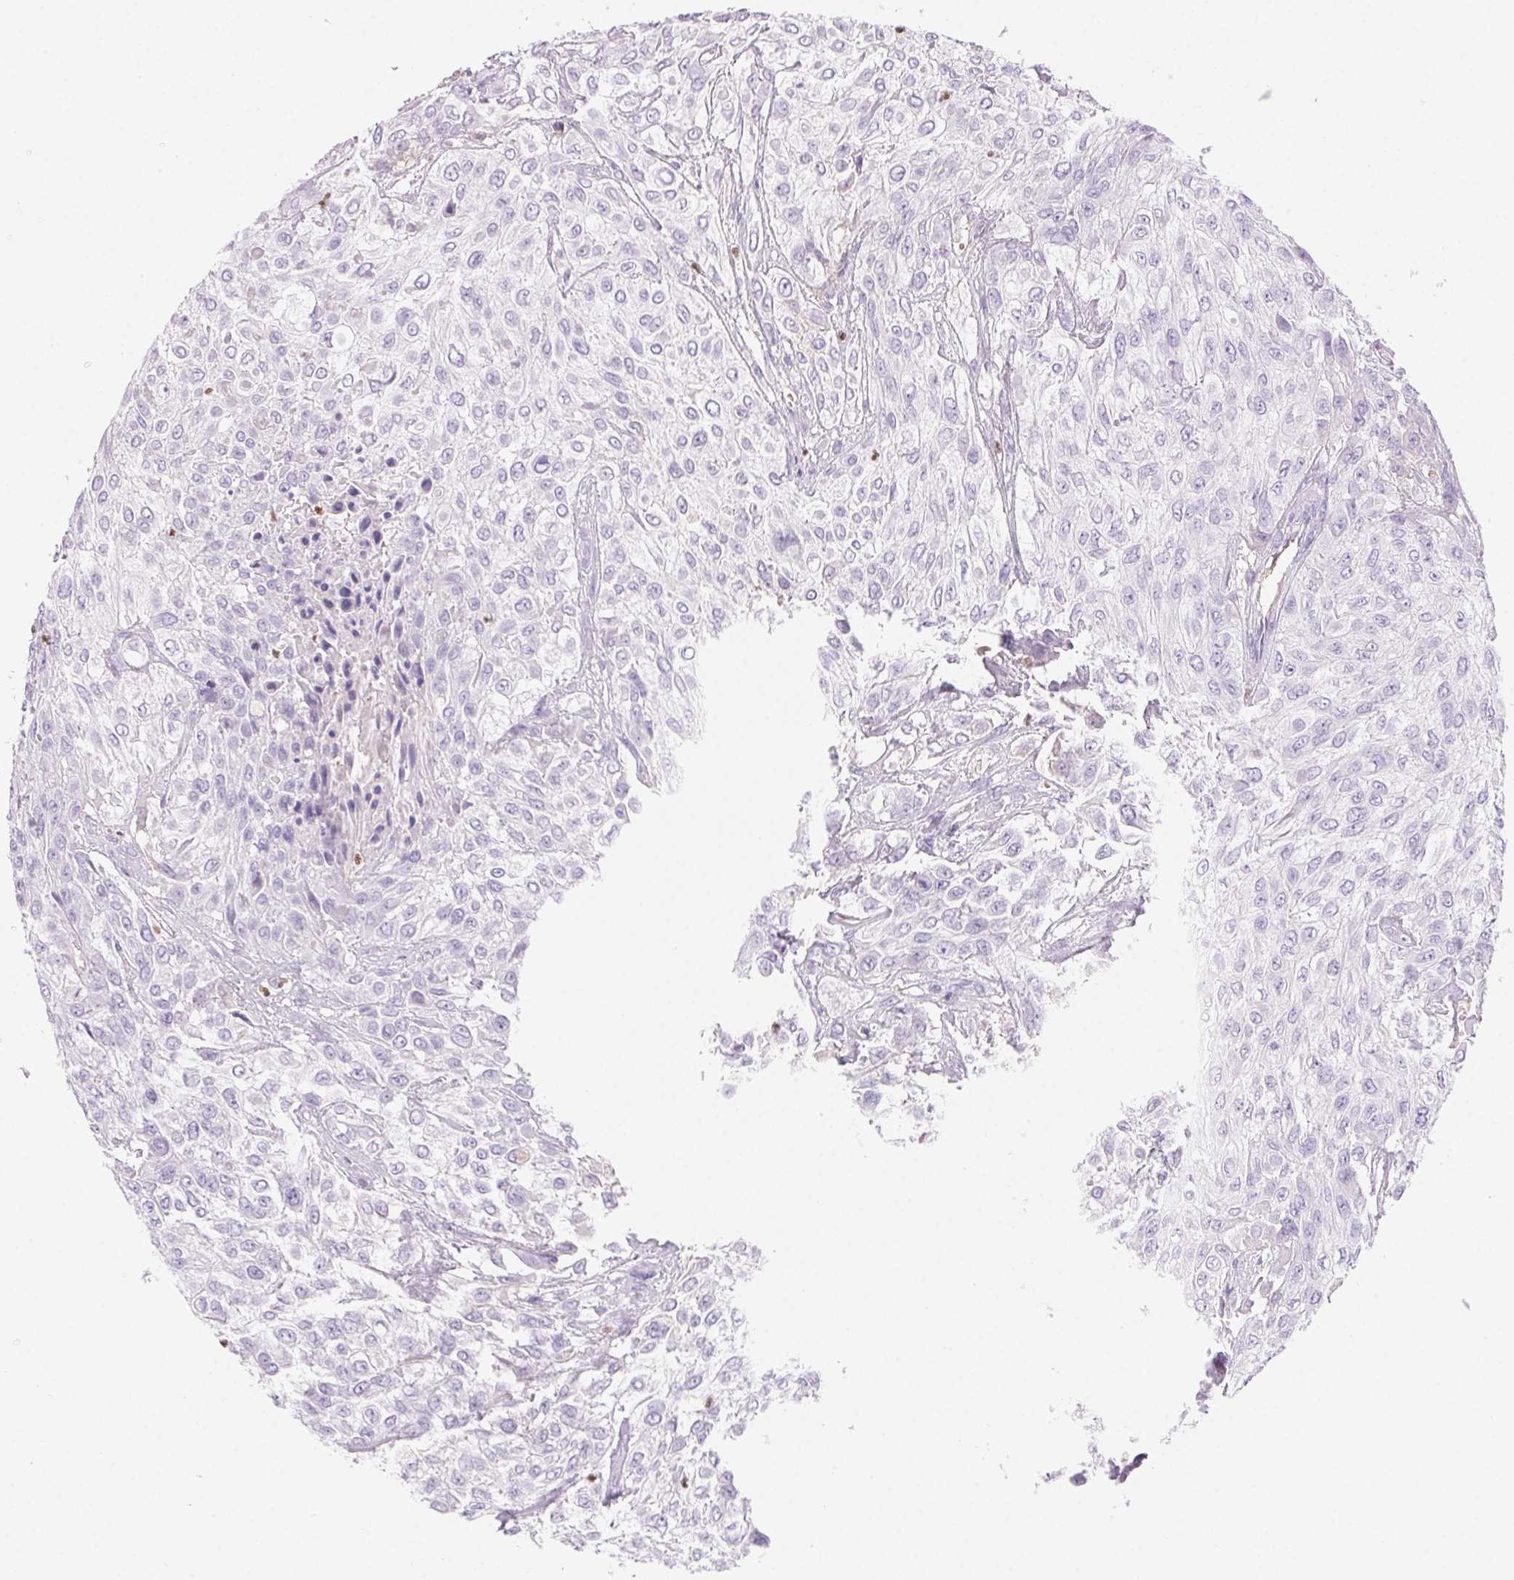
{"staining": {"intensity": "negative", "quantity": "none", "location": "none"}, "tissue": "urothelial cancer", "cell_type": "Tumor cells", "image_type": "cancer", "snomed": [{"axis": "morphology", "description": "Urothelial carcinoma, High grade"}, {"axis": "topography", "description": "Urinary bladder"}], "caption": "IHC photomicrograph of urothelial carcinoma (high-grade) stained for a protein (brown), which displays no expression in tumor cells.", "gene": "PADI4", "patient": {"sex": "male", "age": 57}}